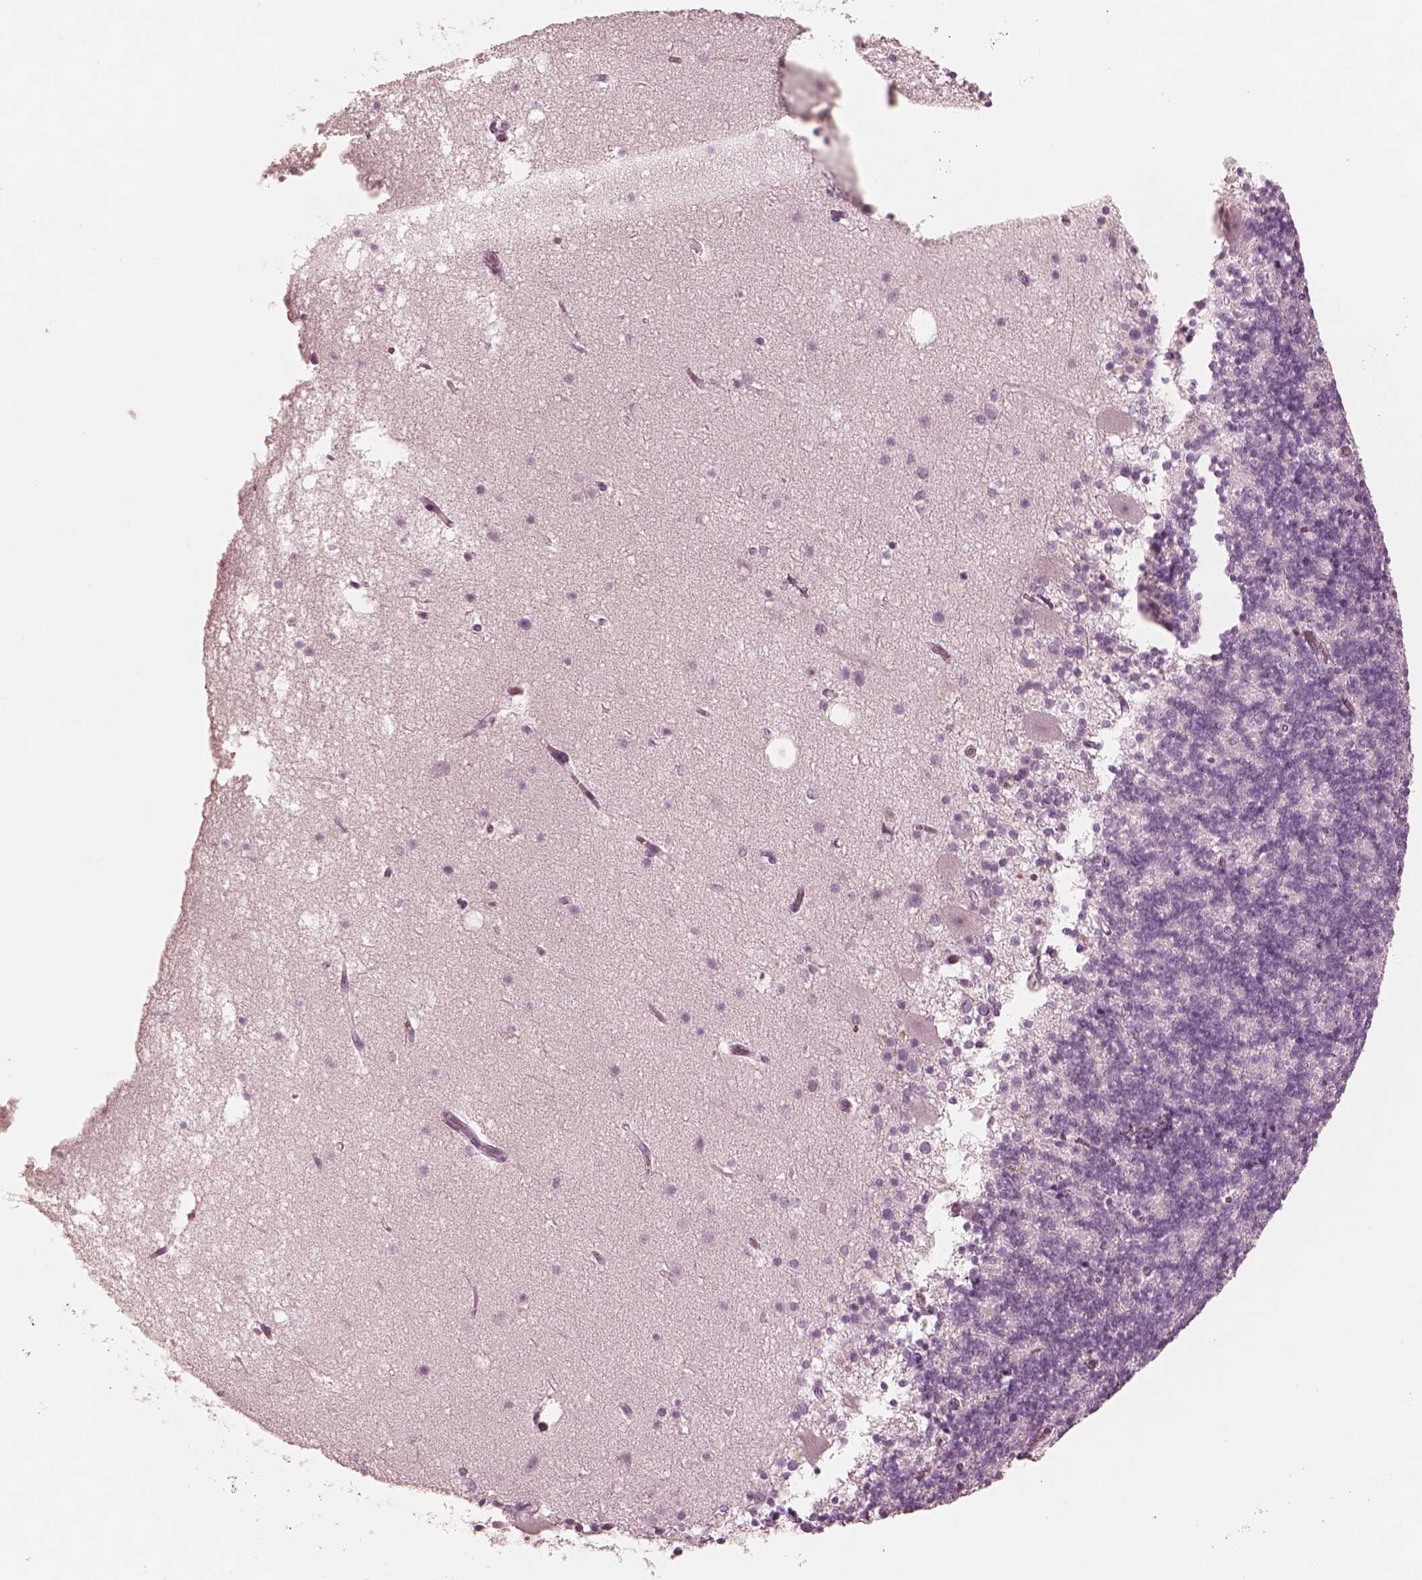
{"staining": {"intensity": "negative", "quantity": "none", "location": "none"}, "tissue": "cerebellum", "cell_type": "Cells in granular layer", "image_type": "normal", "snomed": [{"axis": "morphology", "description": "Normal tissue, NOS"}, {"axis": "topography", "description": "Cerebellum"}], "caption": "Cerebellum was stained to show a protein in brown. There is no significant expression in cells in granular layer. (Stains: DAB (3,3'-diaminobenzidine) IHC with hematoxylin counter stain, Microscopy: brightfield microscopy at high magnification).", "gene": "PON3", "patient": {"sex": "male", "age": 70}}